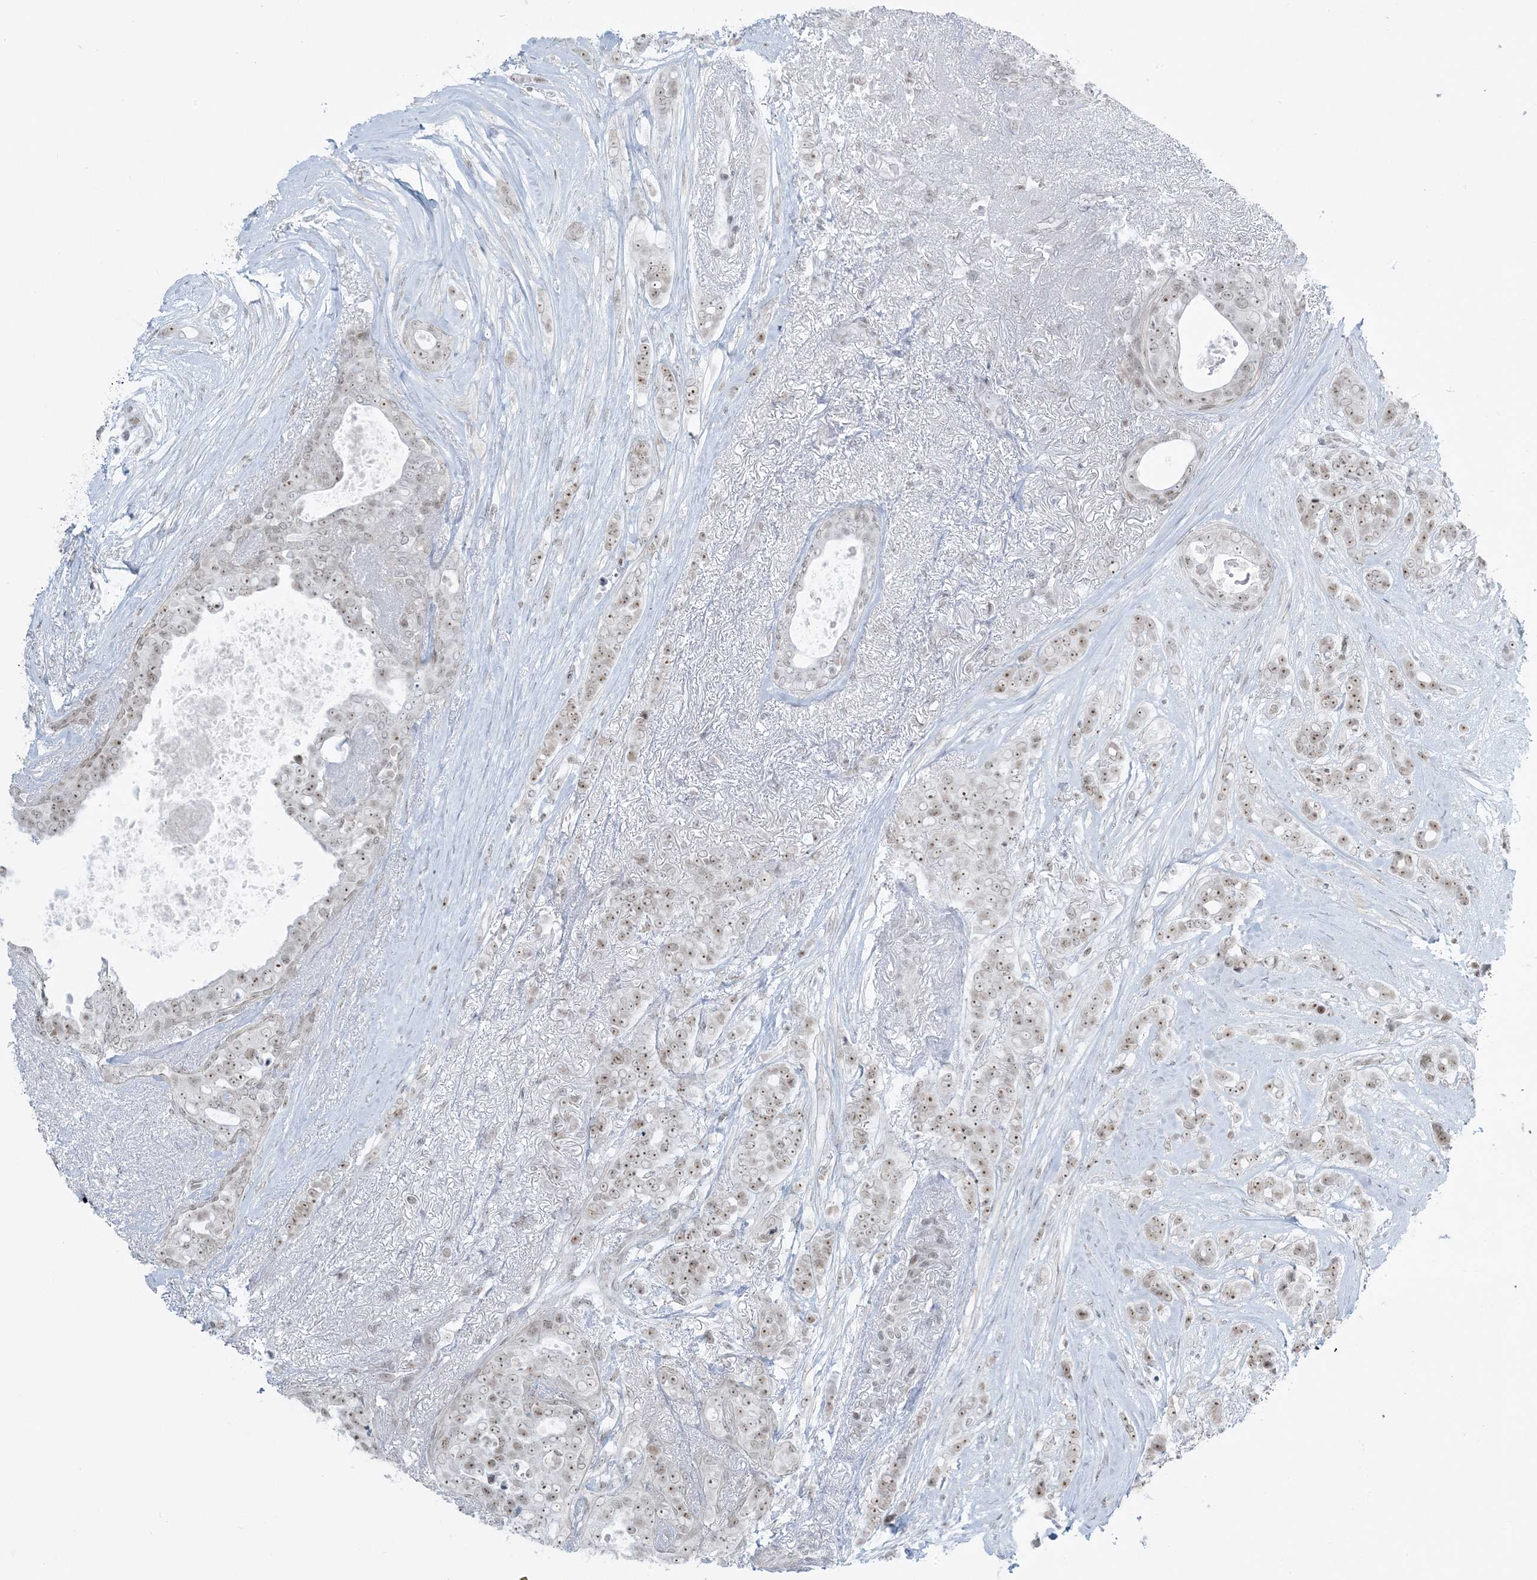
{"staining": {"intensity": "weak", "quantity": ">75%", "location": "nuclear"}, "tissue": "breast cancer", "cell_type": "Tumor cells", "image_type": "cancer", "snomed": [{"axis": "morphology", "description": "Lobular carcinoma"}, {"axis": "topography", "description": "Breast"}], "caption": "Immunohistochemical staining of breast cancer (lobular carcinoma) shows weak nuclear protein staining in approximately >75% of tumor cells. The staining was performed using DAB, with brown indicating positive protein expression. Nuclei are stained blue with hematoxylin.", "gene": "ZNF787", "patient": {"sex": "female", "age": 51}}